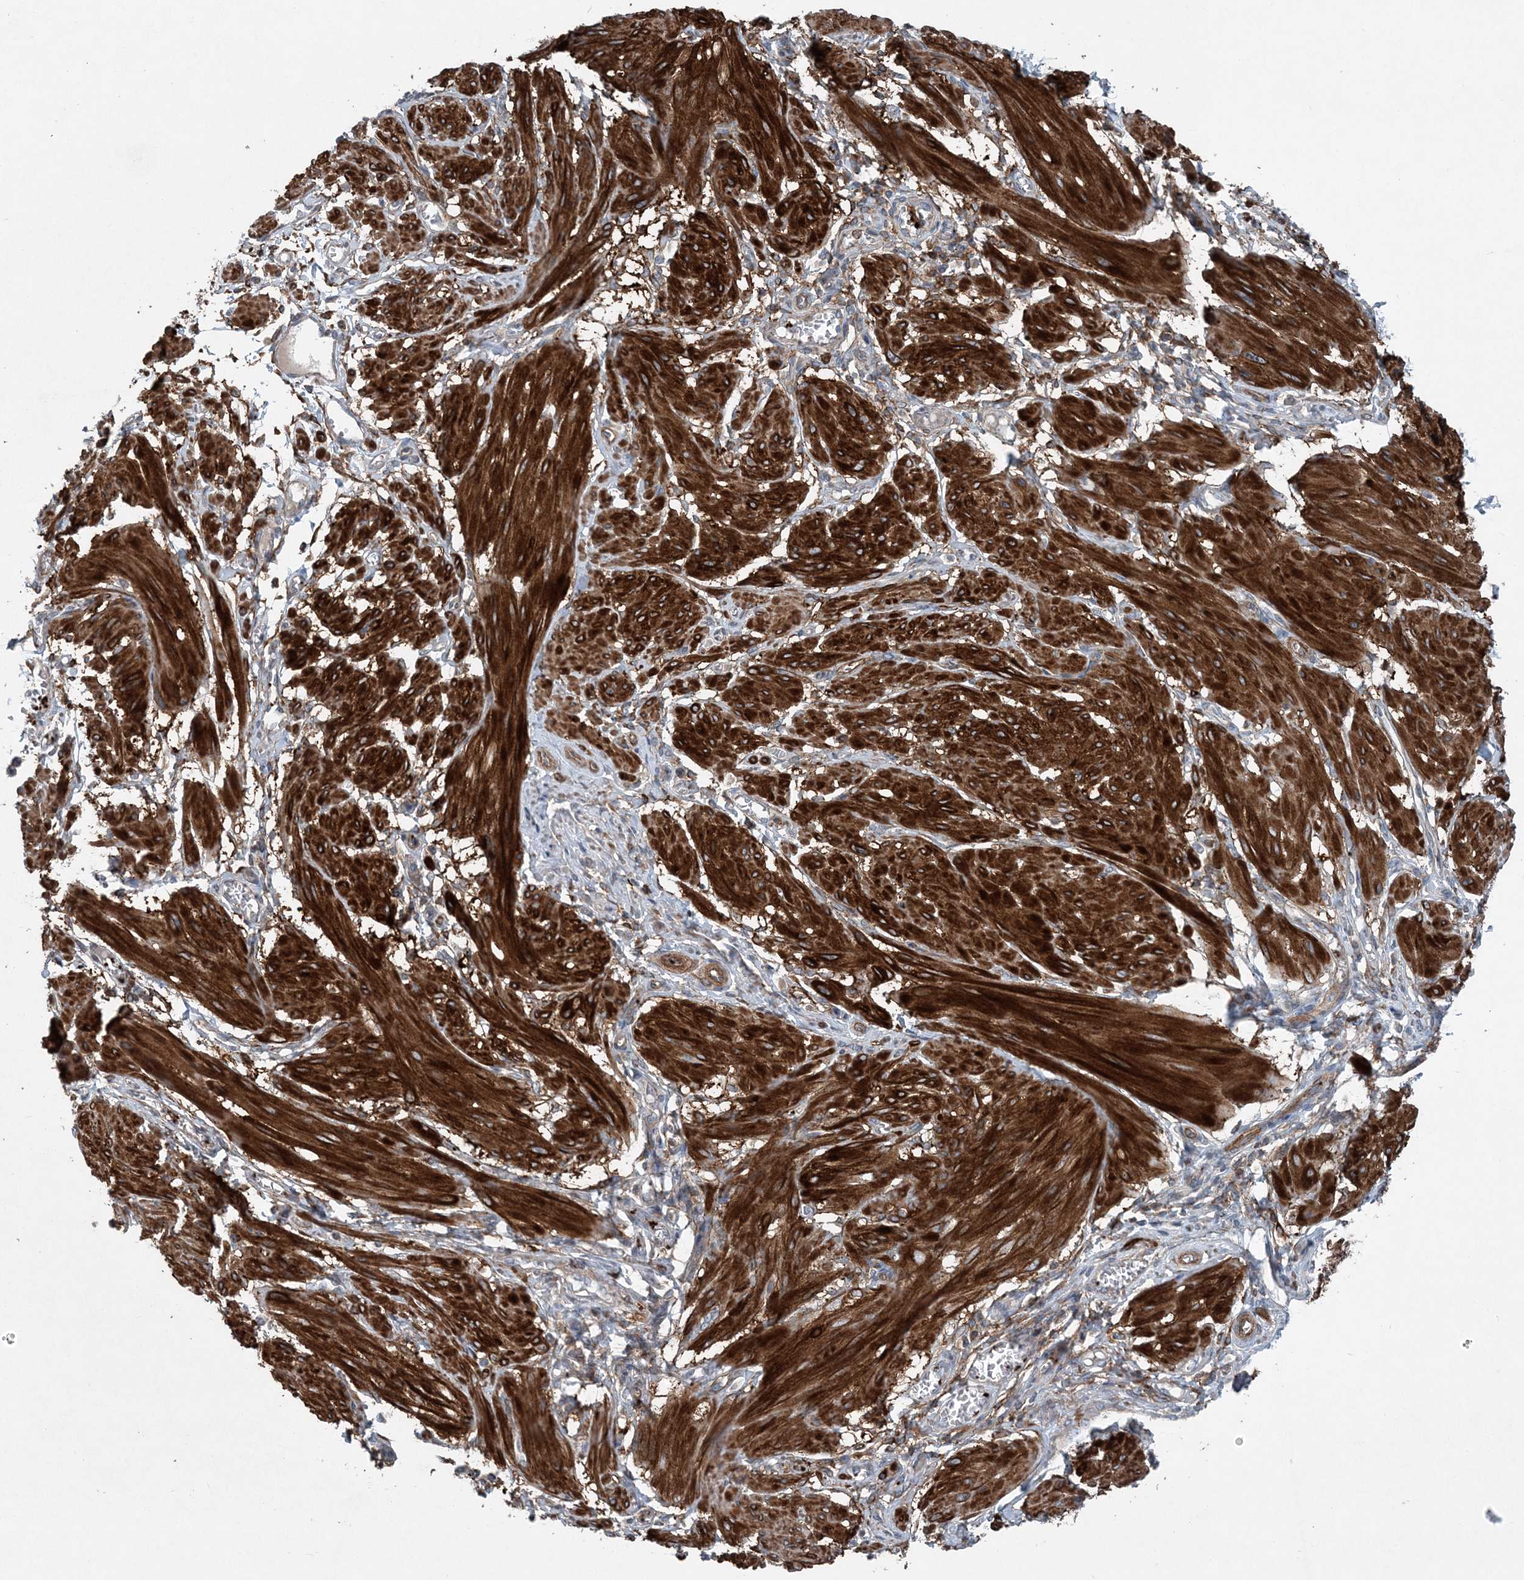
{"staining": {"intensity": "strong", "quantity": ">75%", "location": "cytoplasmic/membranous"}, "tissue": "smooth muscle", "cell_type": "Smooth muscle cells", "image_type": "normal", "snomed": [{"axis": "morphology", "description": "Normal tissue, NOS"}, {"axis": "topography", "description": "Smooth muscle"}], "caption": "The micrograph reveals a brown stain indicating the presence of a protein in the cytoplasmic/membranous of smooth muscle cells in smooth muscle. The staining was performed using DAB to visualize the protein expression in brown, while the nuclei were stained in blue with hematoxylin (Magnification: 20x).", "gene": "DGUOK", "patient": {"sex": "female", "age": 39}}